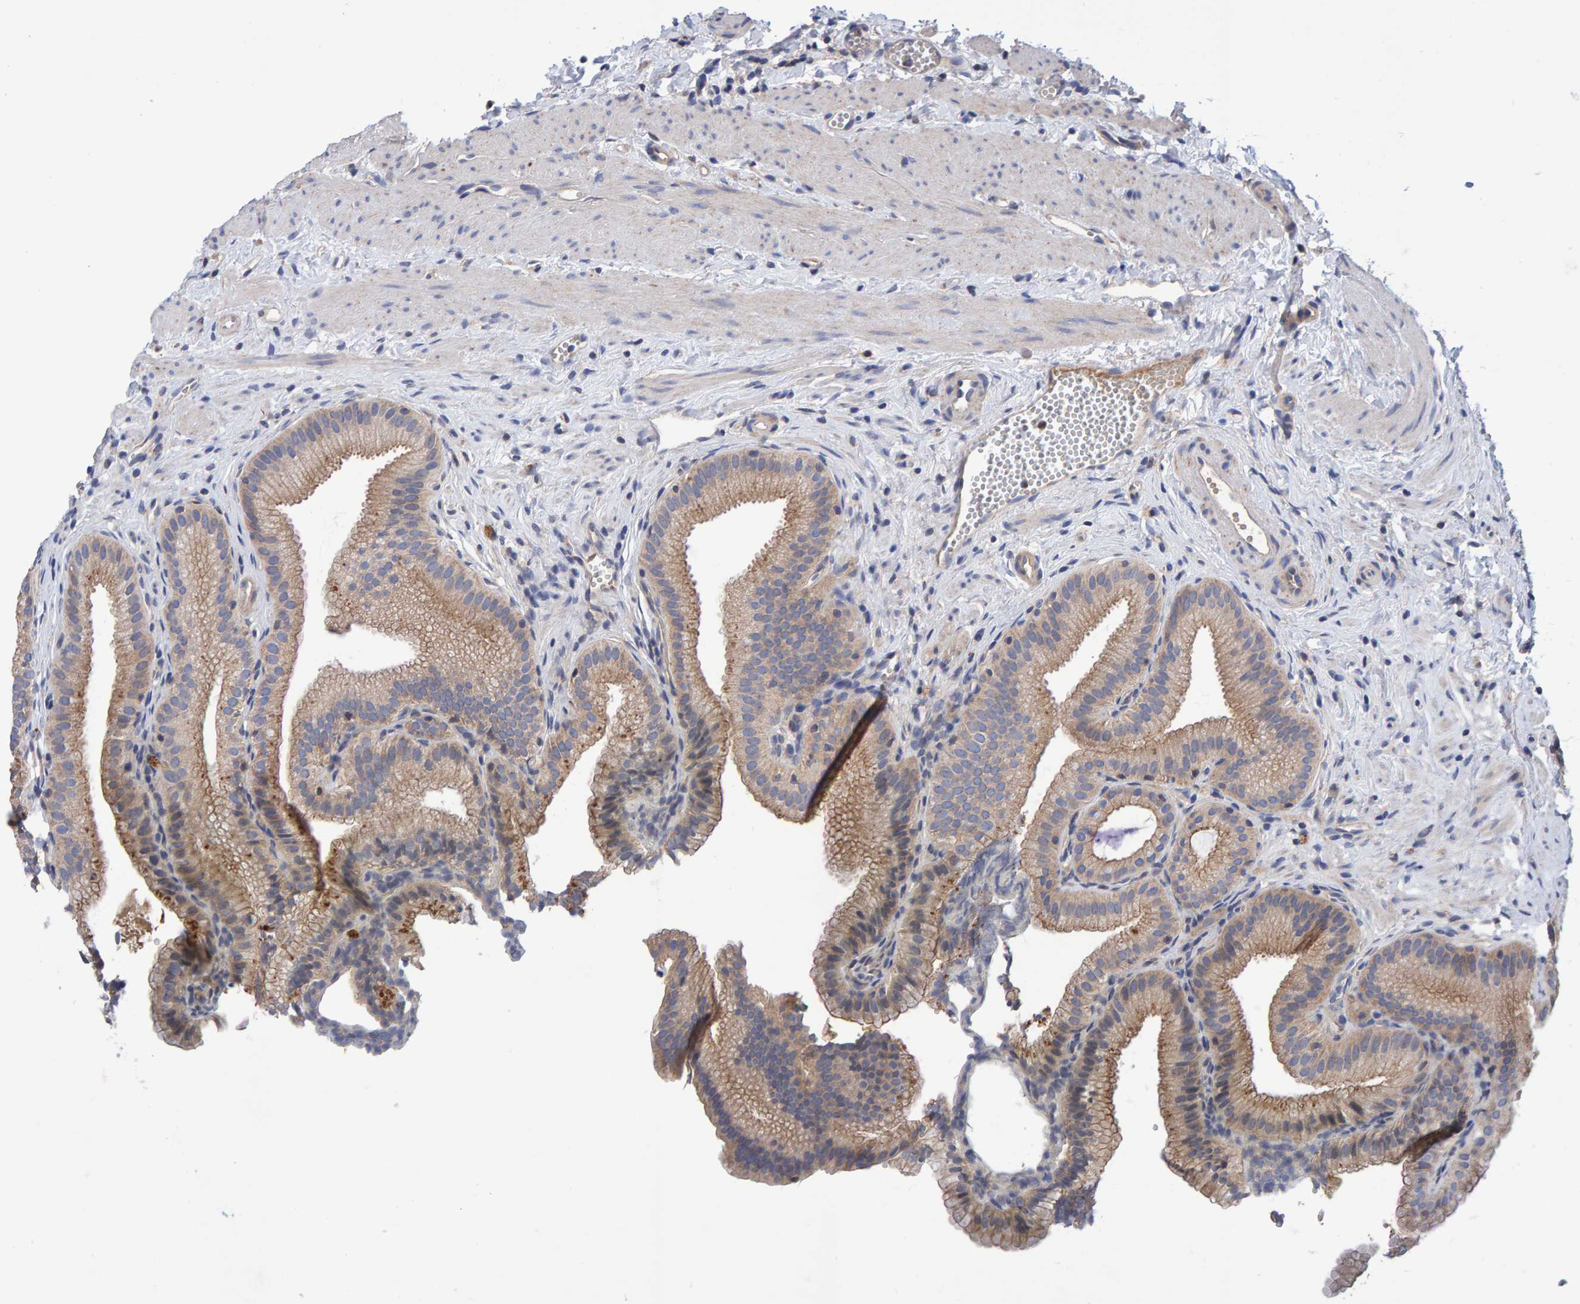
{"staining": {"intensity": "moderate", "quantity": ">75%", "location": "cytoplasmic/membranous"}, "tissue": "gallbladder", "cell_type": "Glandular cells", "image_type": "normal", "snomed": [{"axis": "morphology", "description": "Normal tissue, NOS"}, {"axis": "topography", "description": "Gallbladder"}], "caption": "Glandular cells show medium levels of moderate cytoplasmic/membranous positivity in about >75% of cells in unremarkable human gallbladder. (DAB (3,3'-diaminobenzidine) IHC, brown staining for protein, blue staining for nuclei).", "gene": "EFR3A", "patient": {"sex": "male", "age": 38}}